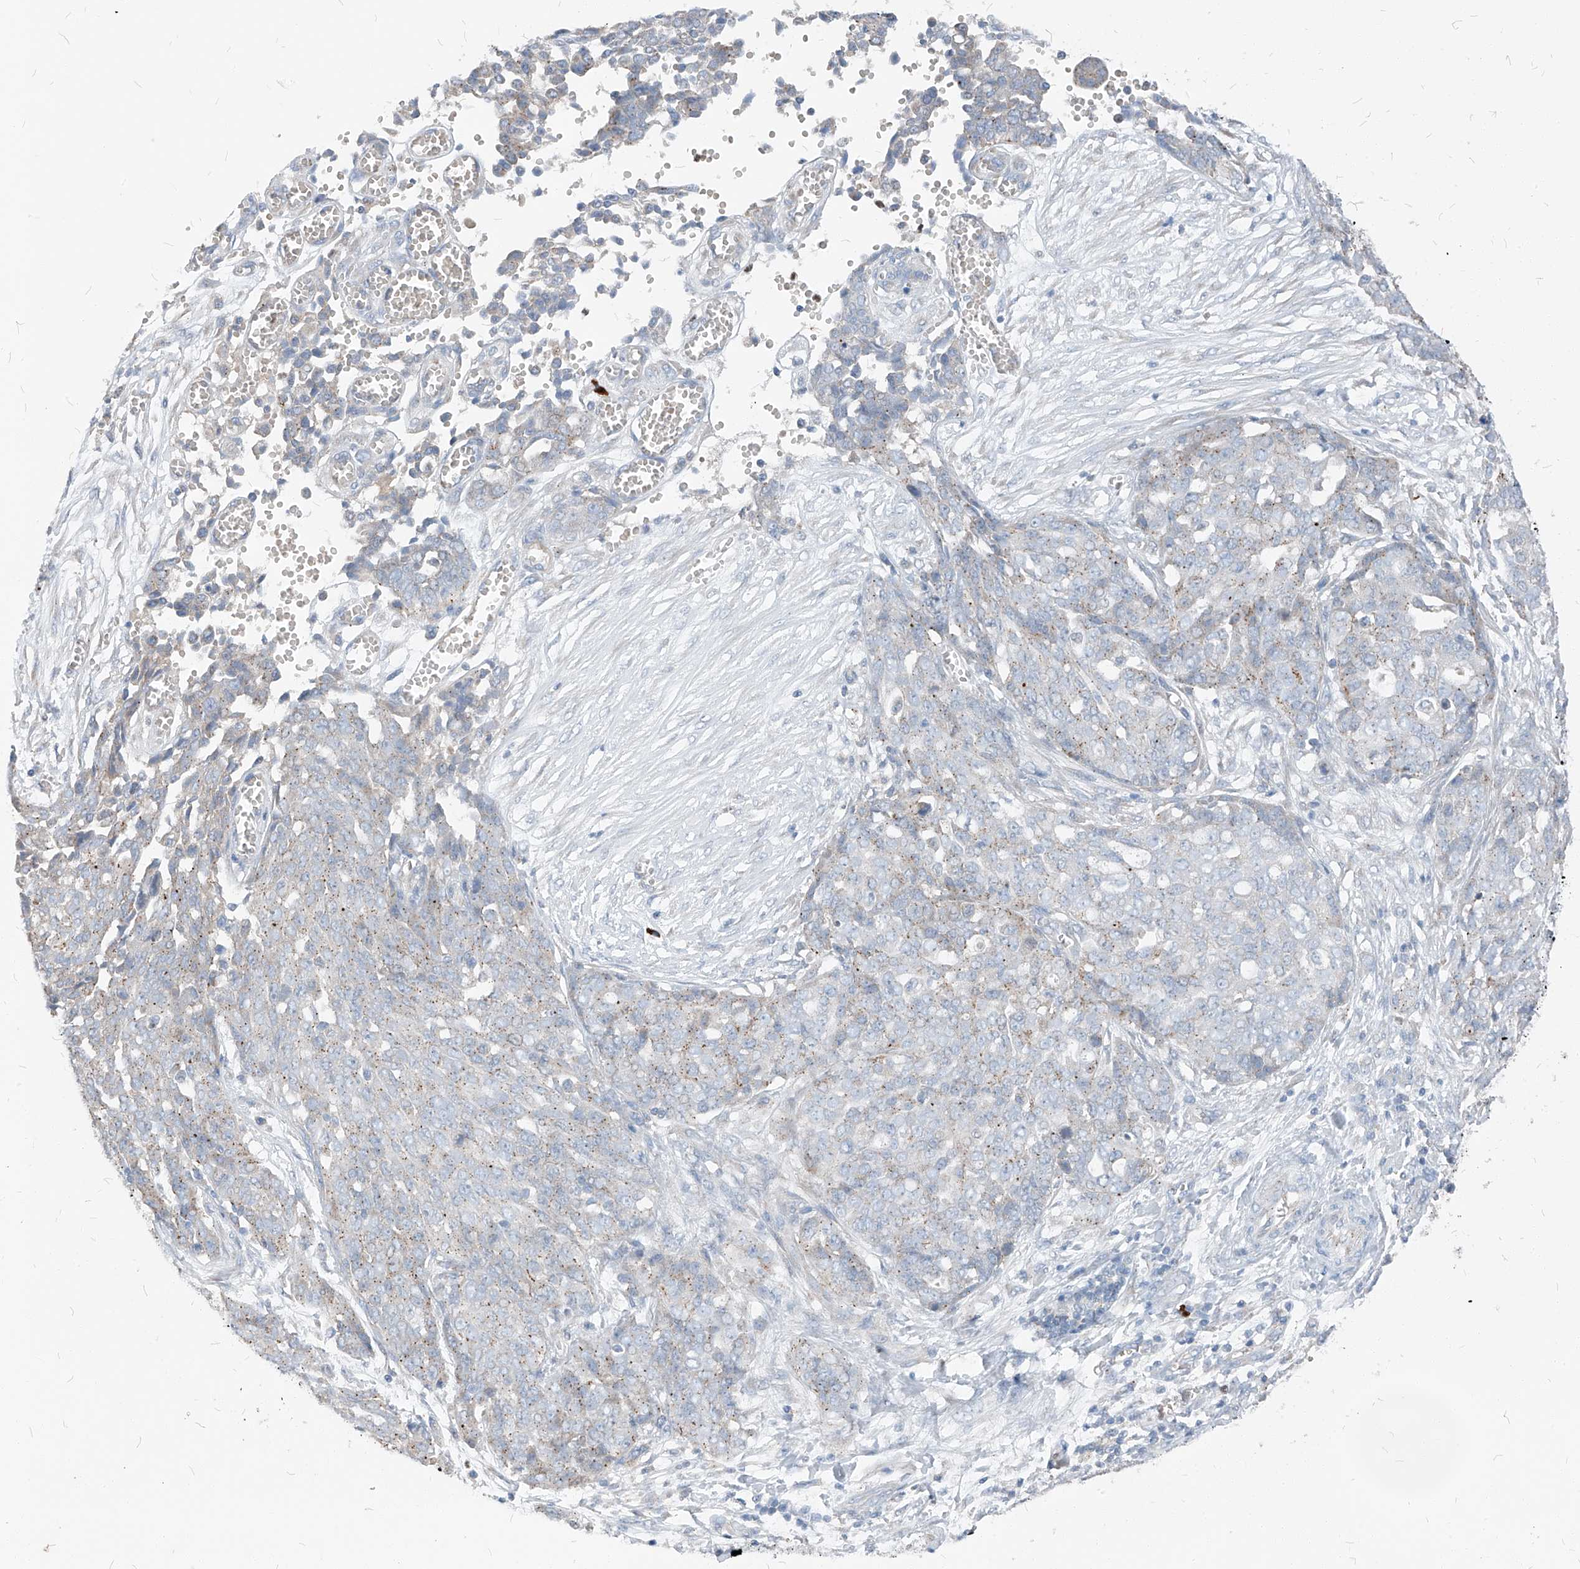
{"staining": {"intensity": "weak", "quantity": "<25%", "location": "cytoplasmic/membranous"}, "tissue": "ovarian cancer", "cell_type": "Tumor cells", "image_type": "cancer", "snomed": [{"axis": "morphology", "description": "Cystadenocarcinoma, serous, NOS"}, {"axis": "topography", "description": "Soft tissue"}, {"axis": "topography", "description": "Ovary"}], "caption": "The image demonstrates no staining of tumor cells in serous cystadenocarcinoma (ovarian). Brightfield microscopy of immunohistochemistry stained with DAB (3,3'-diaminobenzidine) (brown) and hematoxylin (blue), captured at high magnification.", "gene": "CHMP2B", "patient": {"sex": "female", "age": 57}}